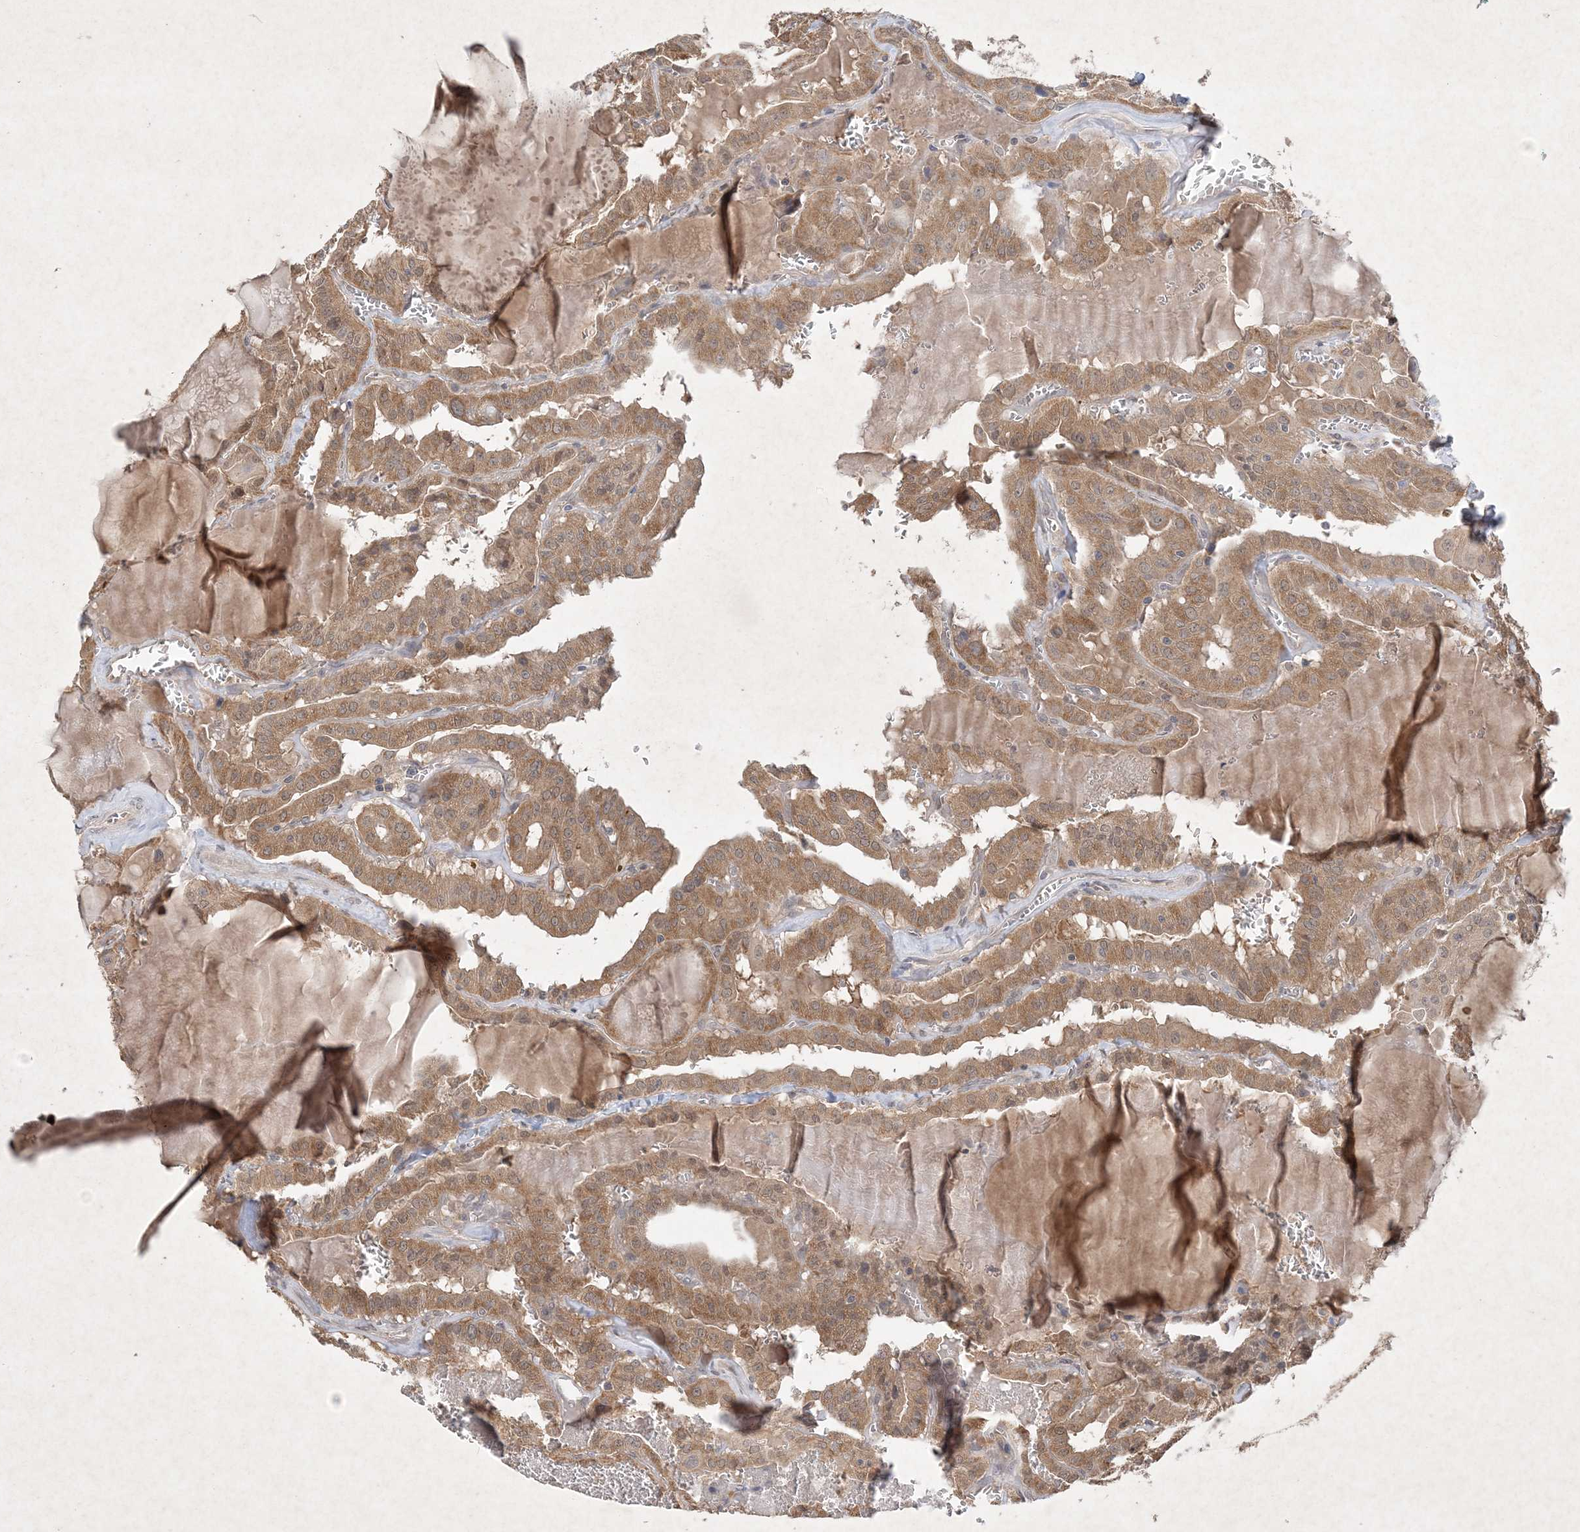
{"staining": {"intensity": "moderate", "quantity": ">75%", "location": "cytoplasmic/membranous"}, "tissue": "thyroid cancer", "cell_type": "Tumor cells", "image_type": "cancer", "snomed": [{"axis": "morphology", "description": "Papillary adenocarcinoma, NOS"}, {"axis": "topography", "description": "Thyroid gland"}], "caption": "A brown stain highlights moderate cytoplasmic/membranous expression of a protein in human papillary adenocarcinoma (thyroid) tumor cells.", "gene": "AKR7A2", "patient": {"sex": "male", "age": 52}}